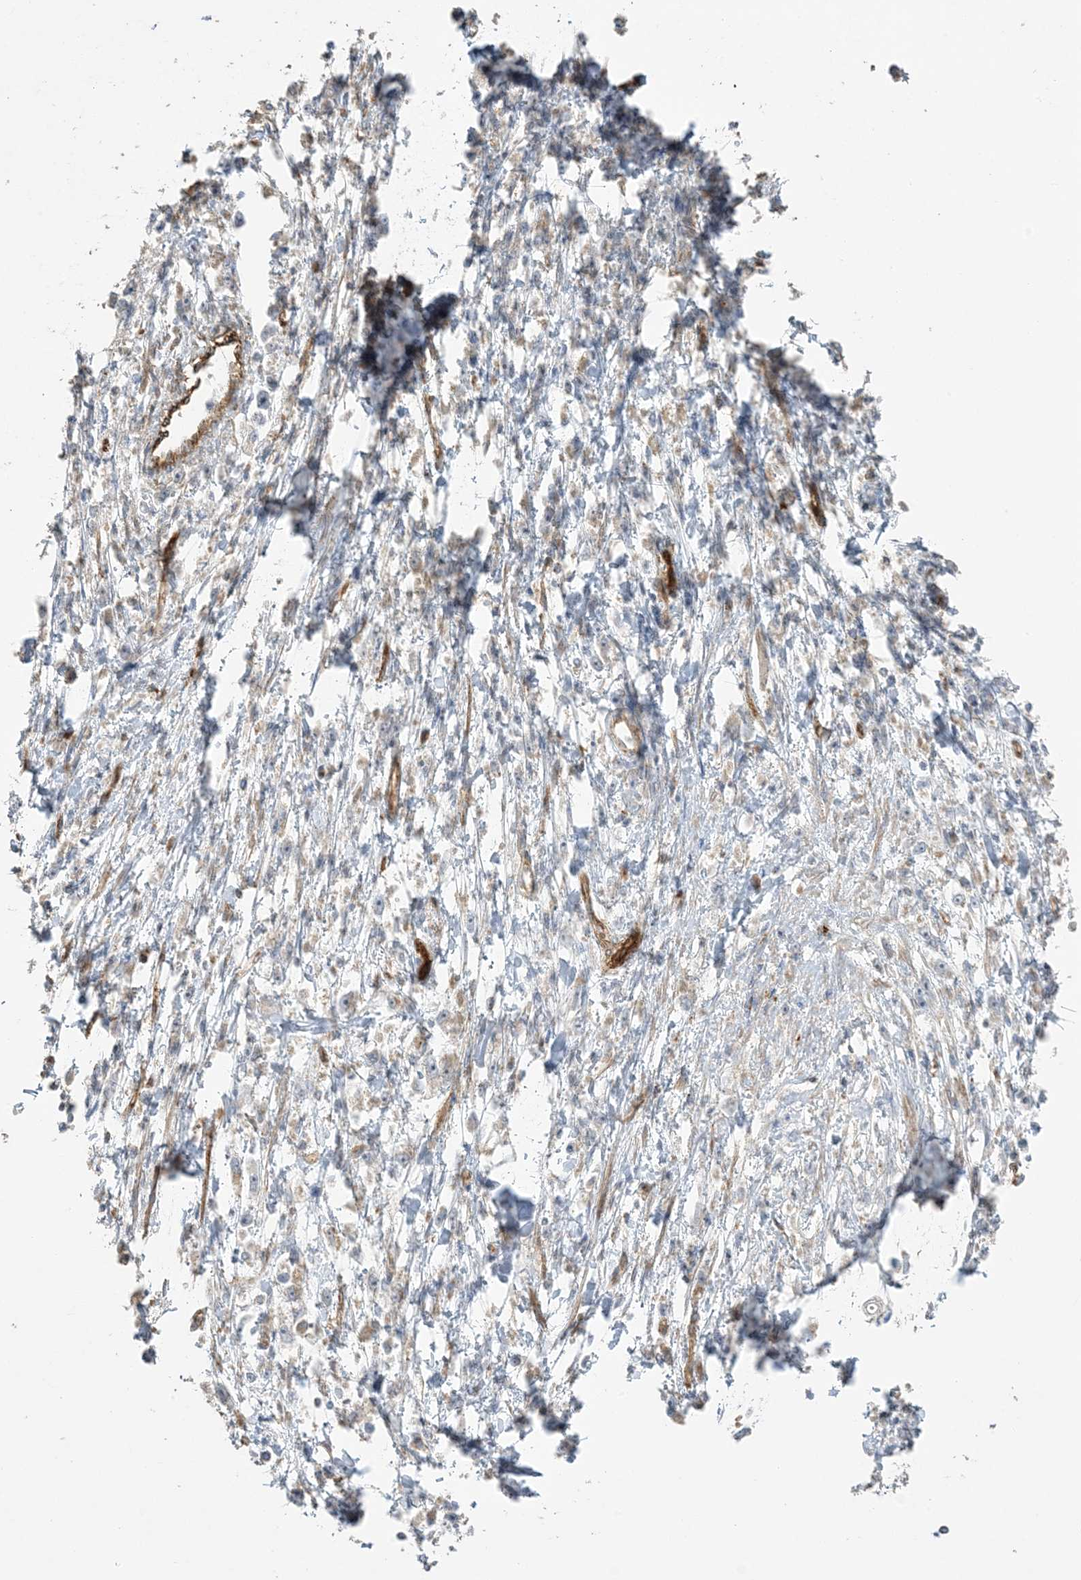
{"staining": {"intensity": "negative", "quantity": "none", "location": "none"}, "tissue": "stomach cancer", "cell_type": "Tumor cells", "image_type": "cancer", "snomed": [{"axis": "morphology", "description": "Adenocarcinoma, NOS"}, {"axis": "topography", "description": "Stomach"}], "caption": "DAB (3,3'-diaminobenzidine) immunohistochemical staining of adenocarcinoma (stomach) demonstrates no significant staining in tumor cells.", "gene": "AGA", "patient": {"sex": "female", "age": 59}}